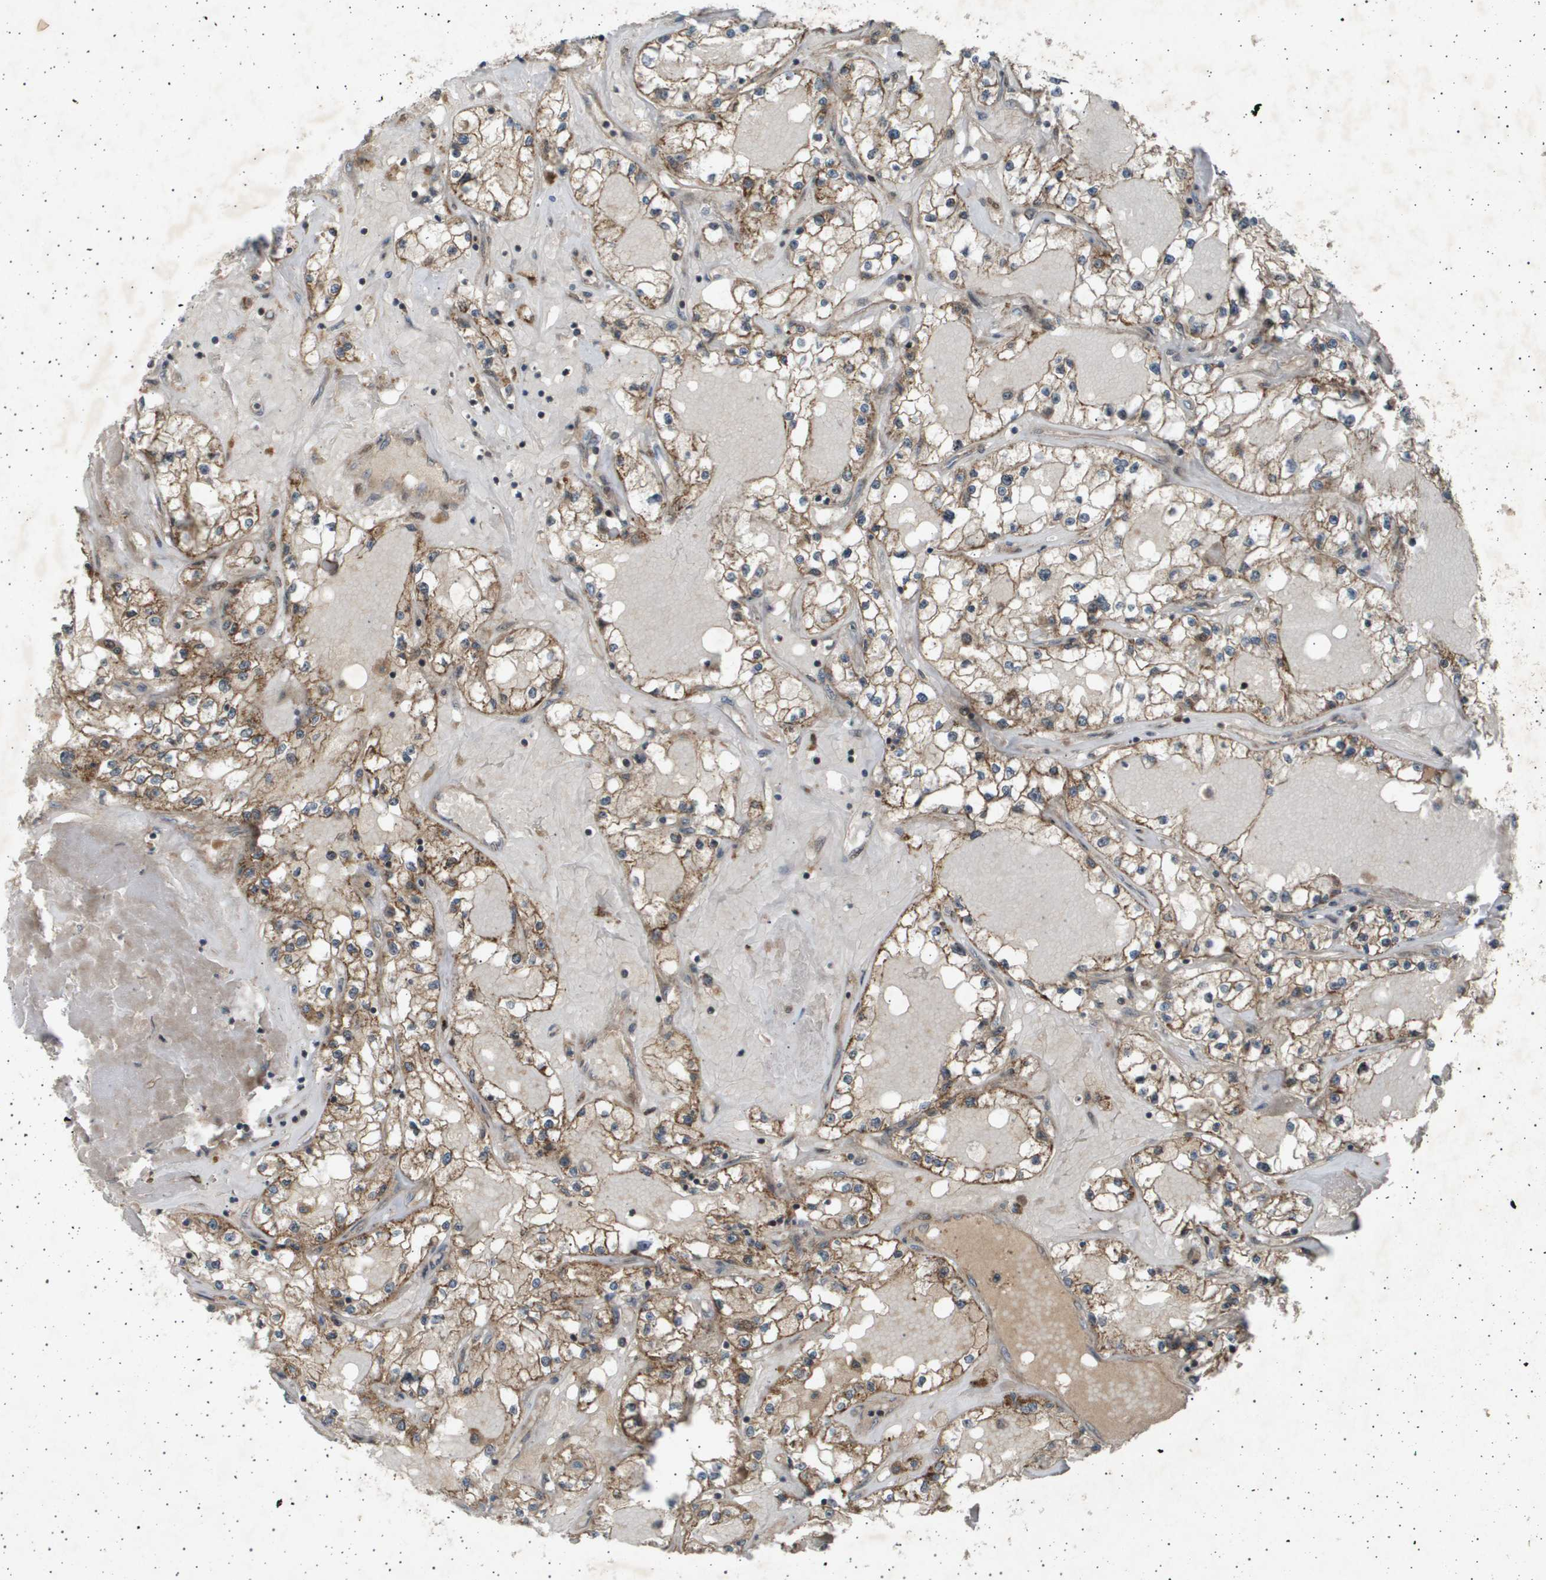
{"staining": {"intensity": "moderate", "quantity": ">75%", "location": "cytoplasmic/membranous"}, "tissue": "renal cancer", "cell_type": "Tumor cells", "image_type": "cancer", "snomed": [{"axis": "morphology", "description": "Adenocarcinoma, NOS"}, {"axis": "topography", "description": "Kidney"}], "caption": "There is medium levels of moderate cytoplasmic/membranous expression in tumor cells of renal adenocarcinoma, as demonstrated by immunohistochemical staining (brown color).", "gene": "TNRC6A", "patient": {"sex": "male", "age": 56}}